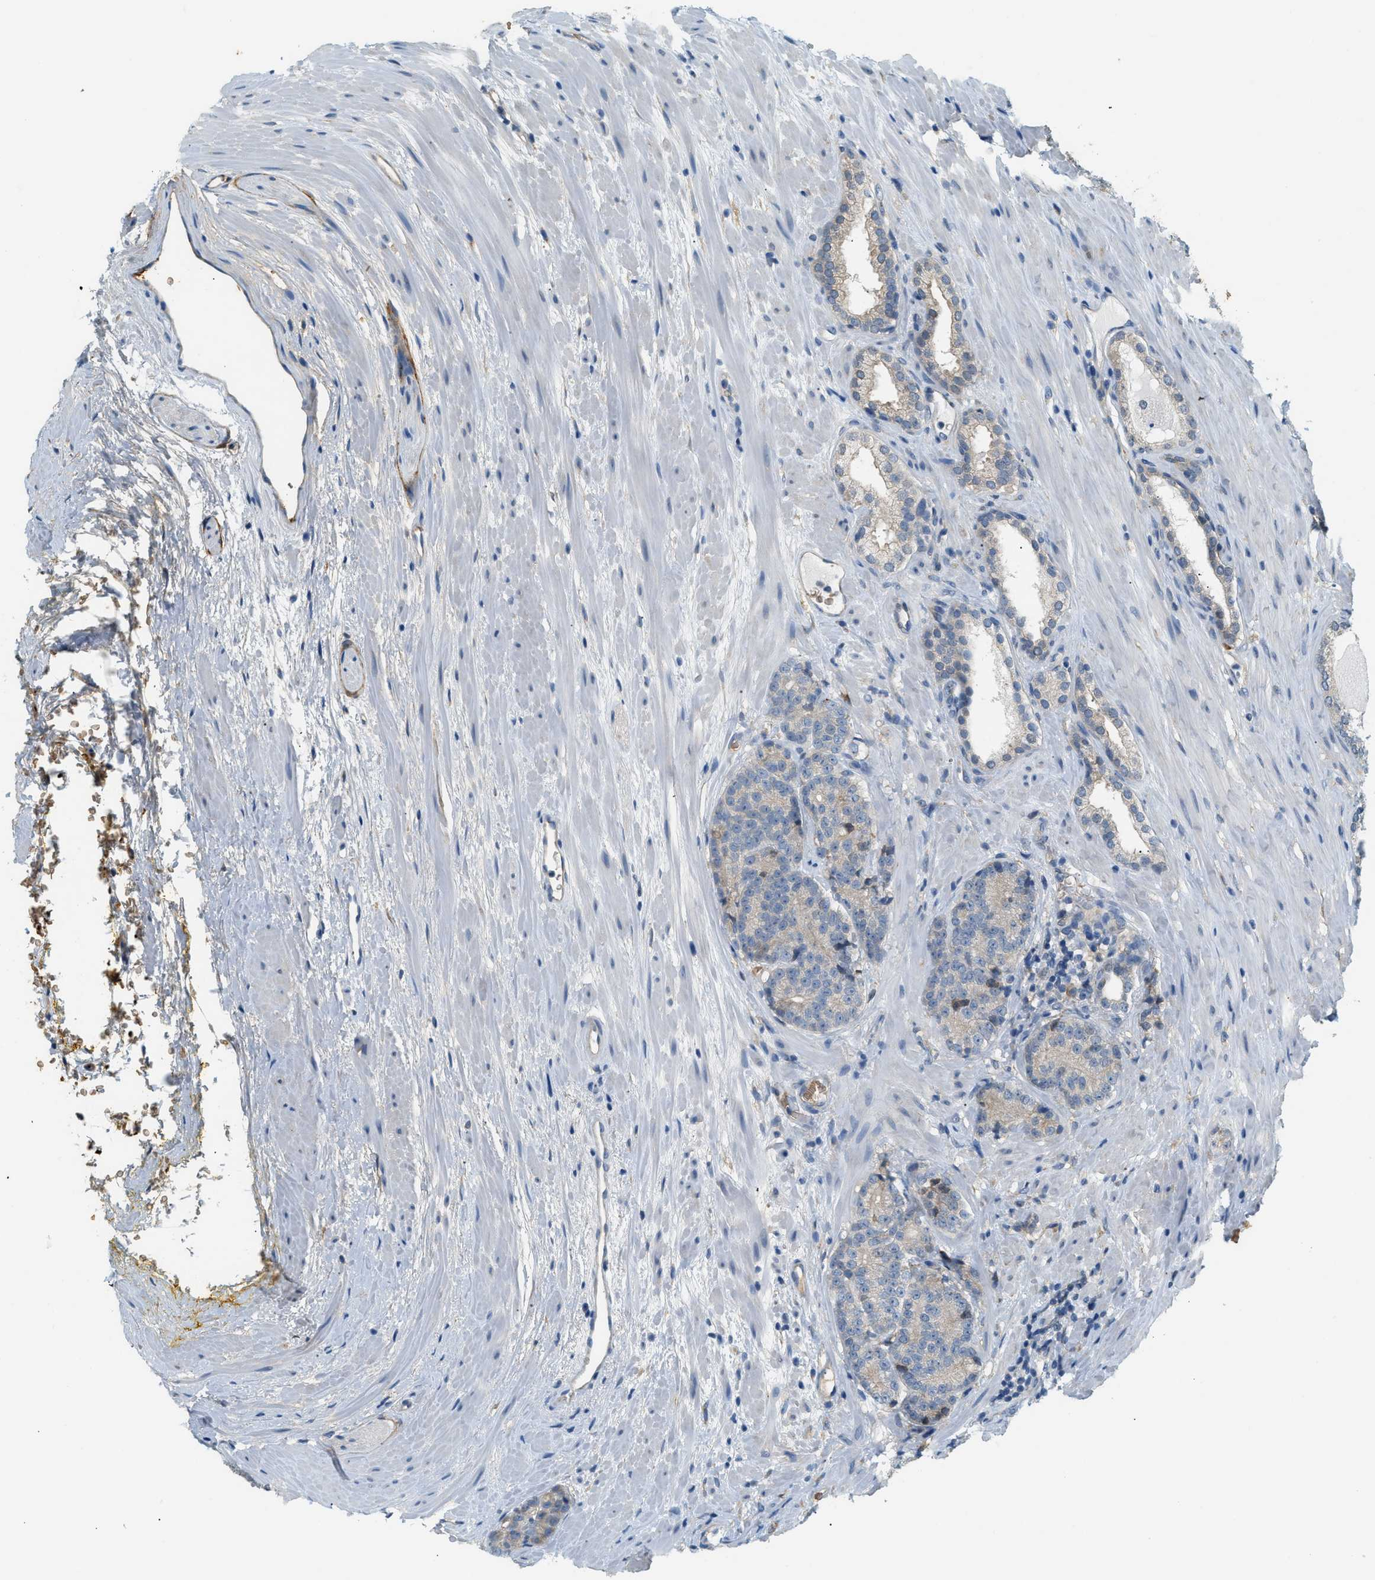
{"staining": {"intensity": "negative", "quantity": "none", "location": "none"}, "tissue": "prostate cancer", "cell_type": "Tumor cells", "image_type": "cancer", "snomed": [{"axis": "morphology", "description": "Adenocarcinoma, High grade"}, {"axis": "topography", "description": "Prostate"}], "caption": "Immunohistochemical staining of prostate cancer (adenocarcinoma (high-grade)) shows no significant staining in tumor cells. Nuclei are stained in blue.", "gene": "CYTH2", "patient": {"sex": "male", "age": 61}}